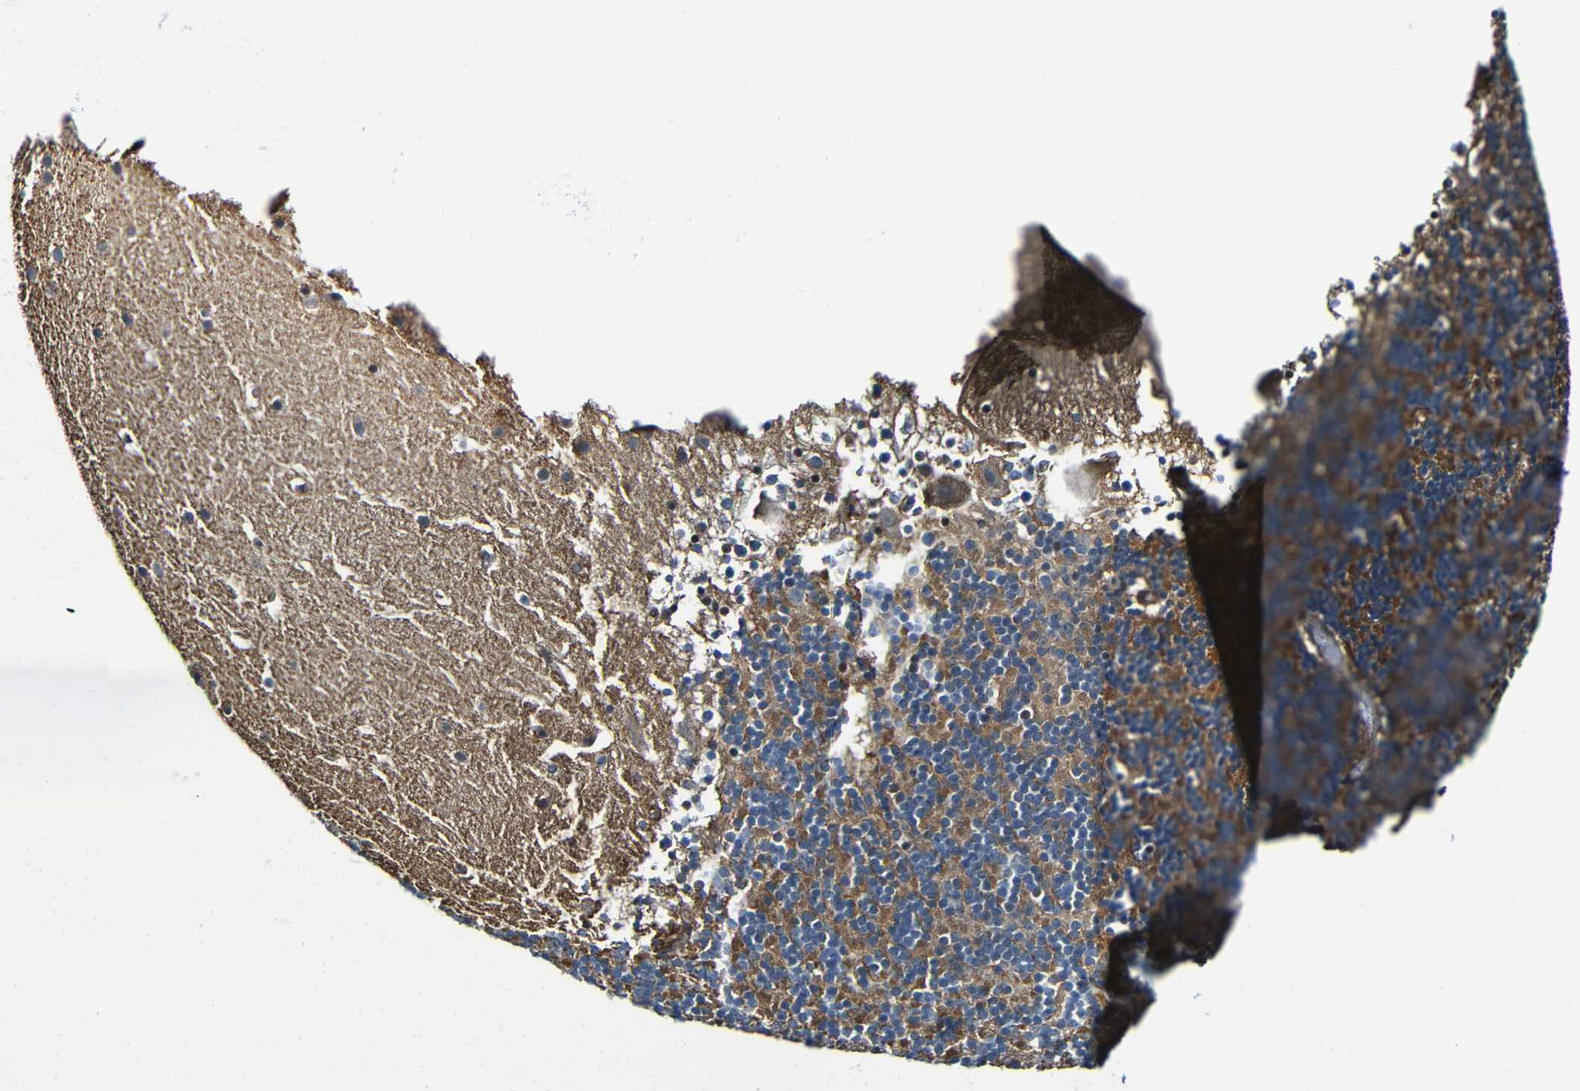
{"staining": {"intensity": "moderate", "quantity": "25%-75%", "location": "cytoplasmic/membranous"}, "tissue": "cerebellum", "cell_type": "Cells in granular layer", "image_type": "normal", "snomed": [{"axis": "morphology", "description": "Normal tissue, NOS"}, {"axis": "topography", "description": "Cerebellum"}], "caption": "The photomicrograph reveals a brown stain indicating the presence of a protein in the cytoplasmic/membranous of cells in granular layer in cerebellum. (DAB = brown stain, brightfield microscopy at high magnification).", "gene": "LGR5", "patient": {"sex": "male", "age": 45}}